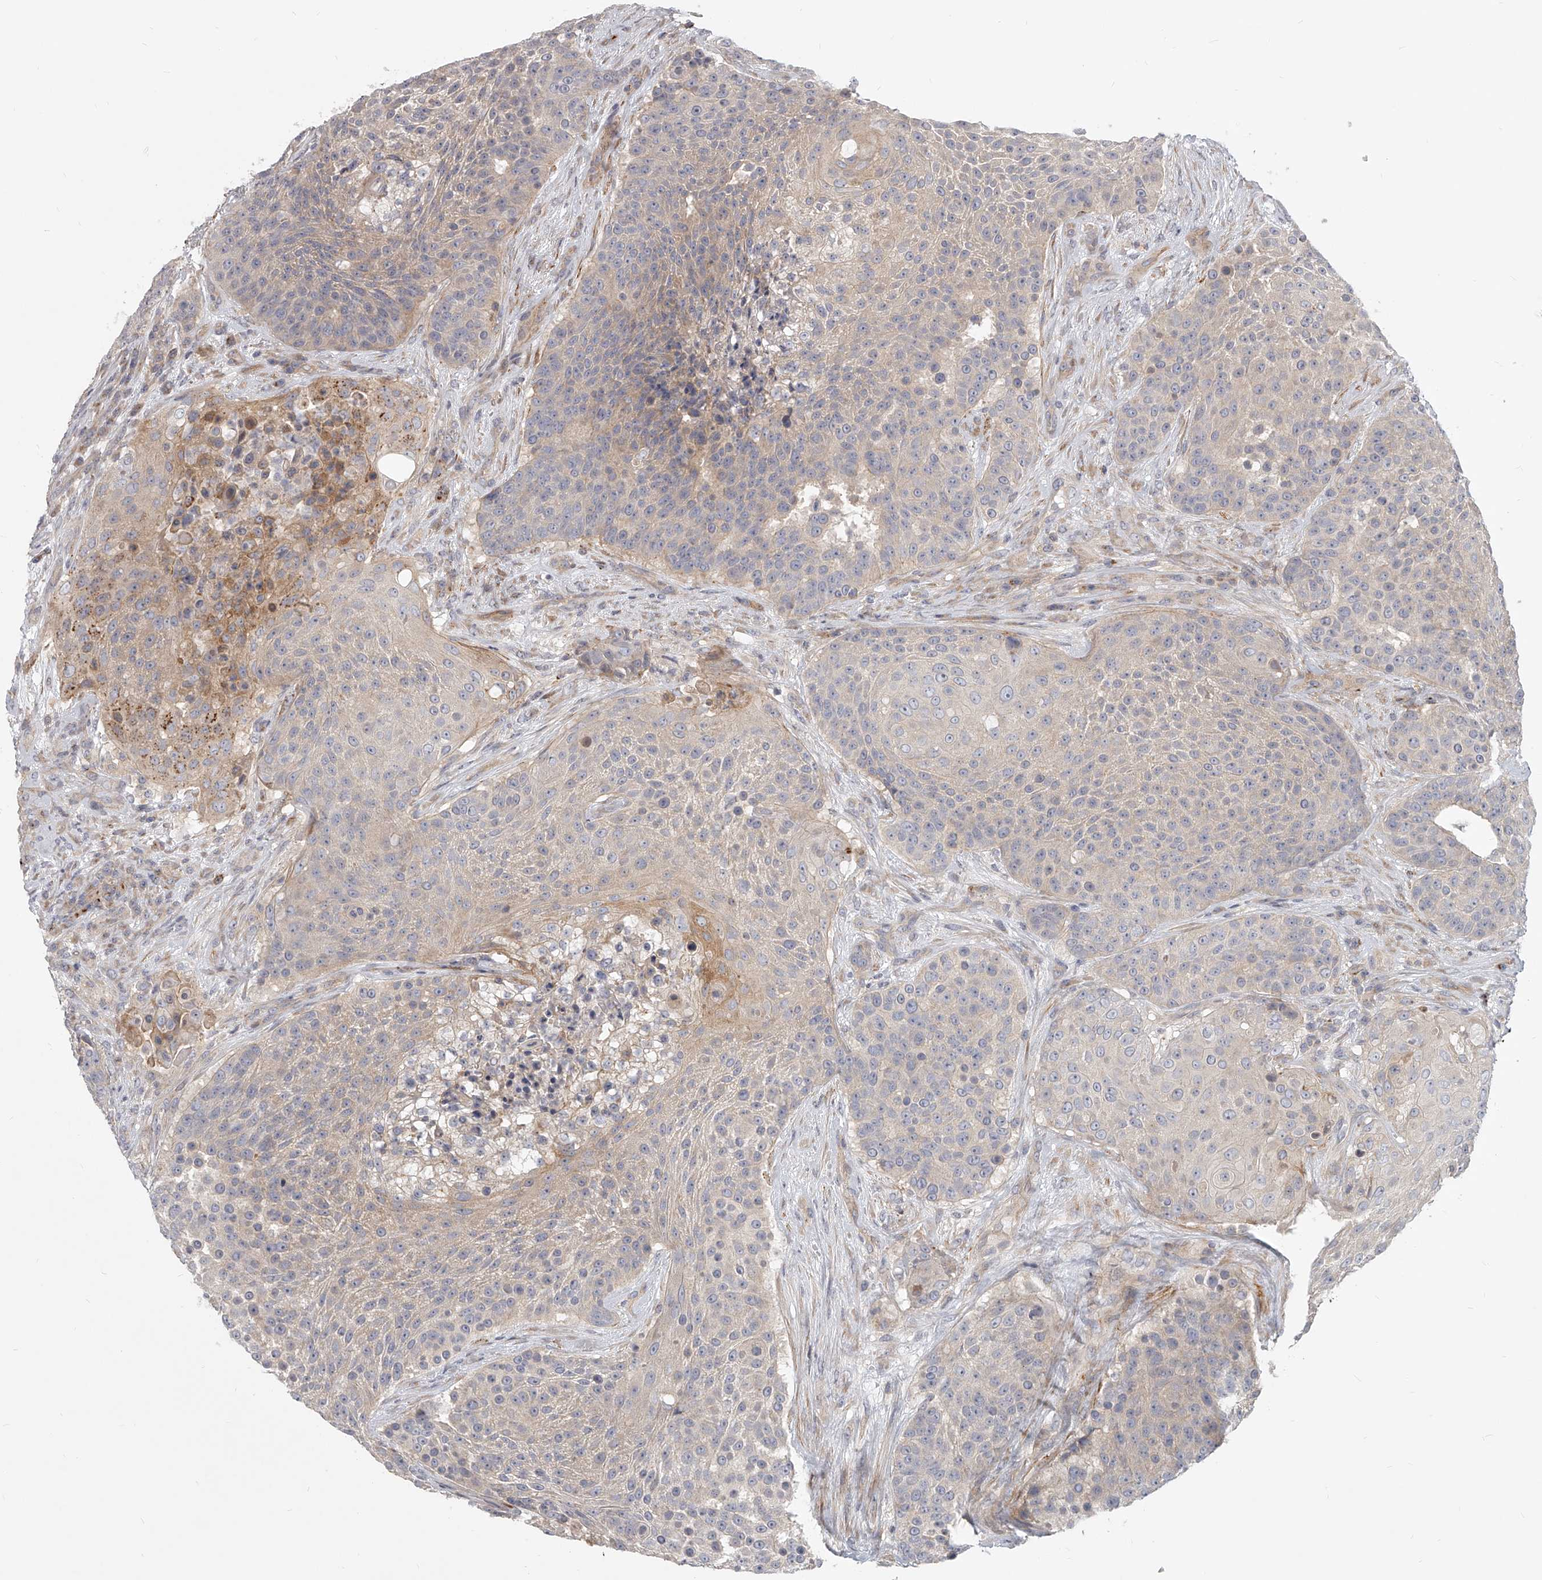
{"staining": {"intensity": "weak", "quantity": "25%-75%", "location": "cytoplasmic/membranous"}, "tissue": "urothelial cancer", "cell_type": "Tumor cells", "image_type": "cancer", "snomed": [{"axis": "morphology", "description": "Urothelial carcinoma, High grade"}, {"axis": "topography", "description": "Urinary bladder"}], "caption": "Urothelial cancer stained with a brown dye reveals weak cytoplasmic/membranous positive expression in about 25%-75% of tumor cells.", "gene": "SLC37A1", "patient": {"sex": "female", "age": 63}}